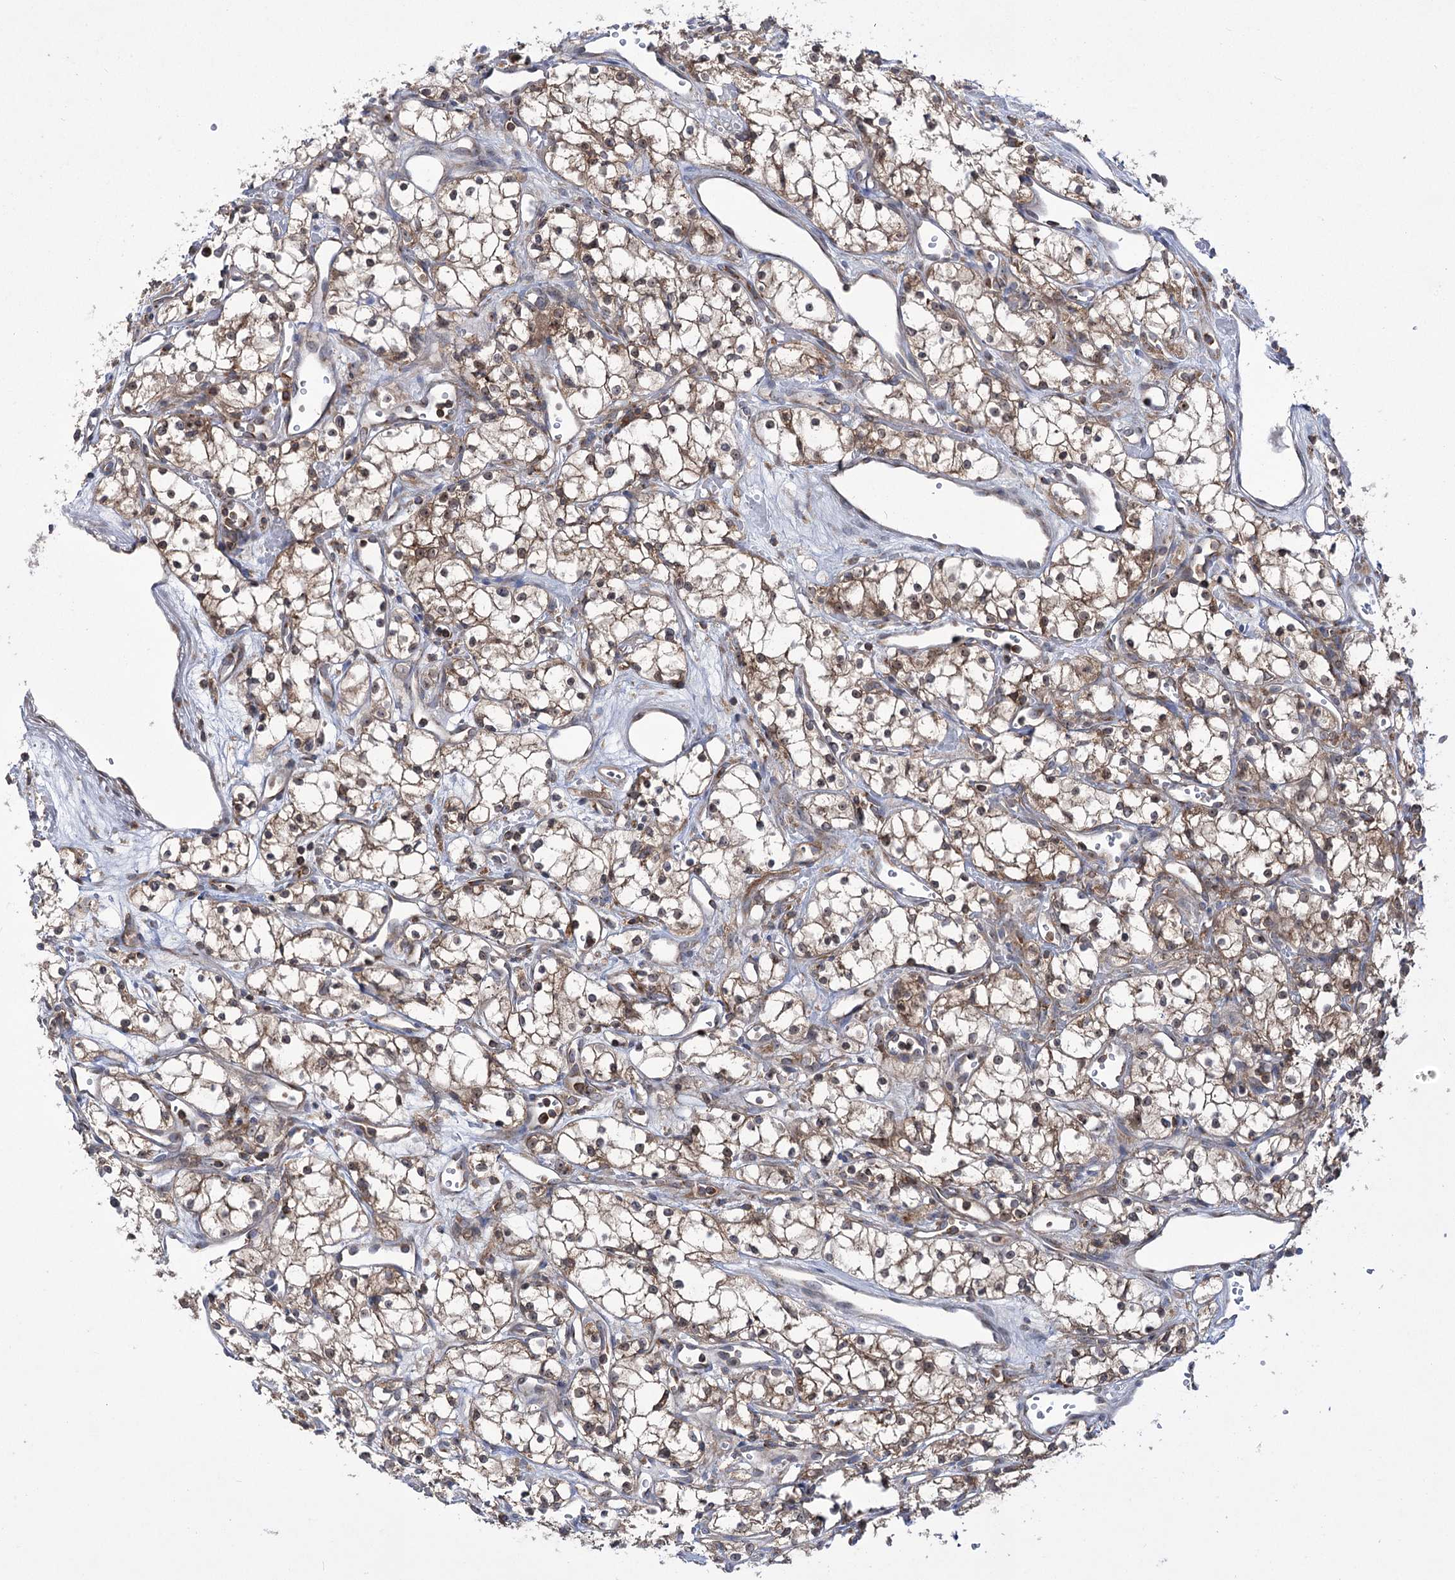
{"staining": {"intensity": "weak", "quantity": ">75%", "location": "cytoplasmic/membranous"}, "tissue": "renal cancer", "cell_type": "Tumor cells", "image_type": "cancer", "snomed": [{"axis": "morphology", "description": "Adenocarcinoma, NOS"}, {"axis": "topography", "description": "Kidney"}], "caption": "Human renal cancer stained for a protein (brown) demonstrates weak cytoplasmic/membranous positive staining in about >75% of tumor cells.", "gene": "ZNF622", "patient": {"sex": "male", "age": 59}}